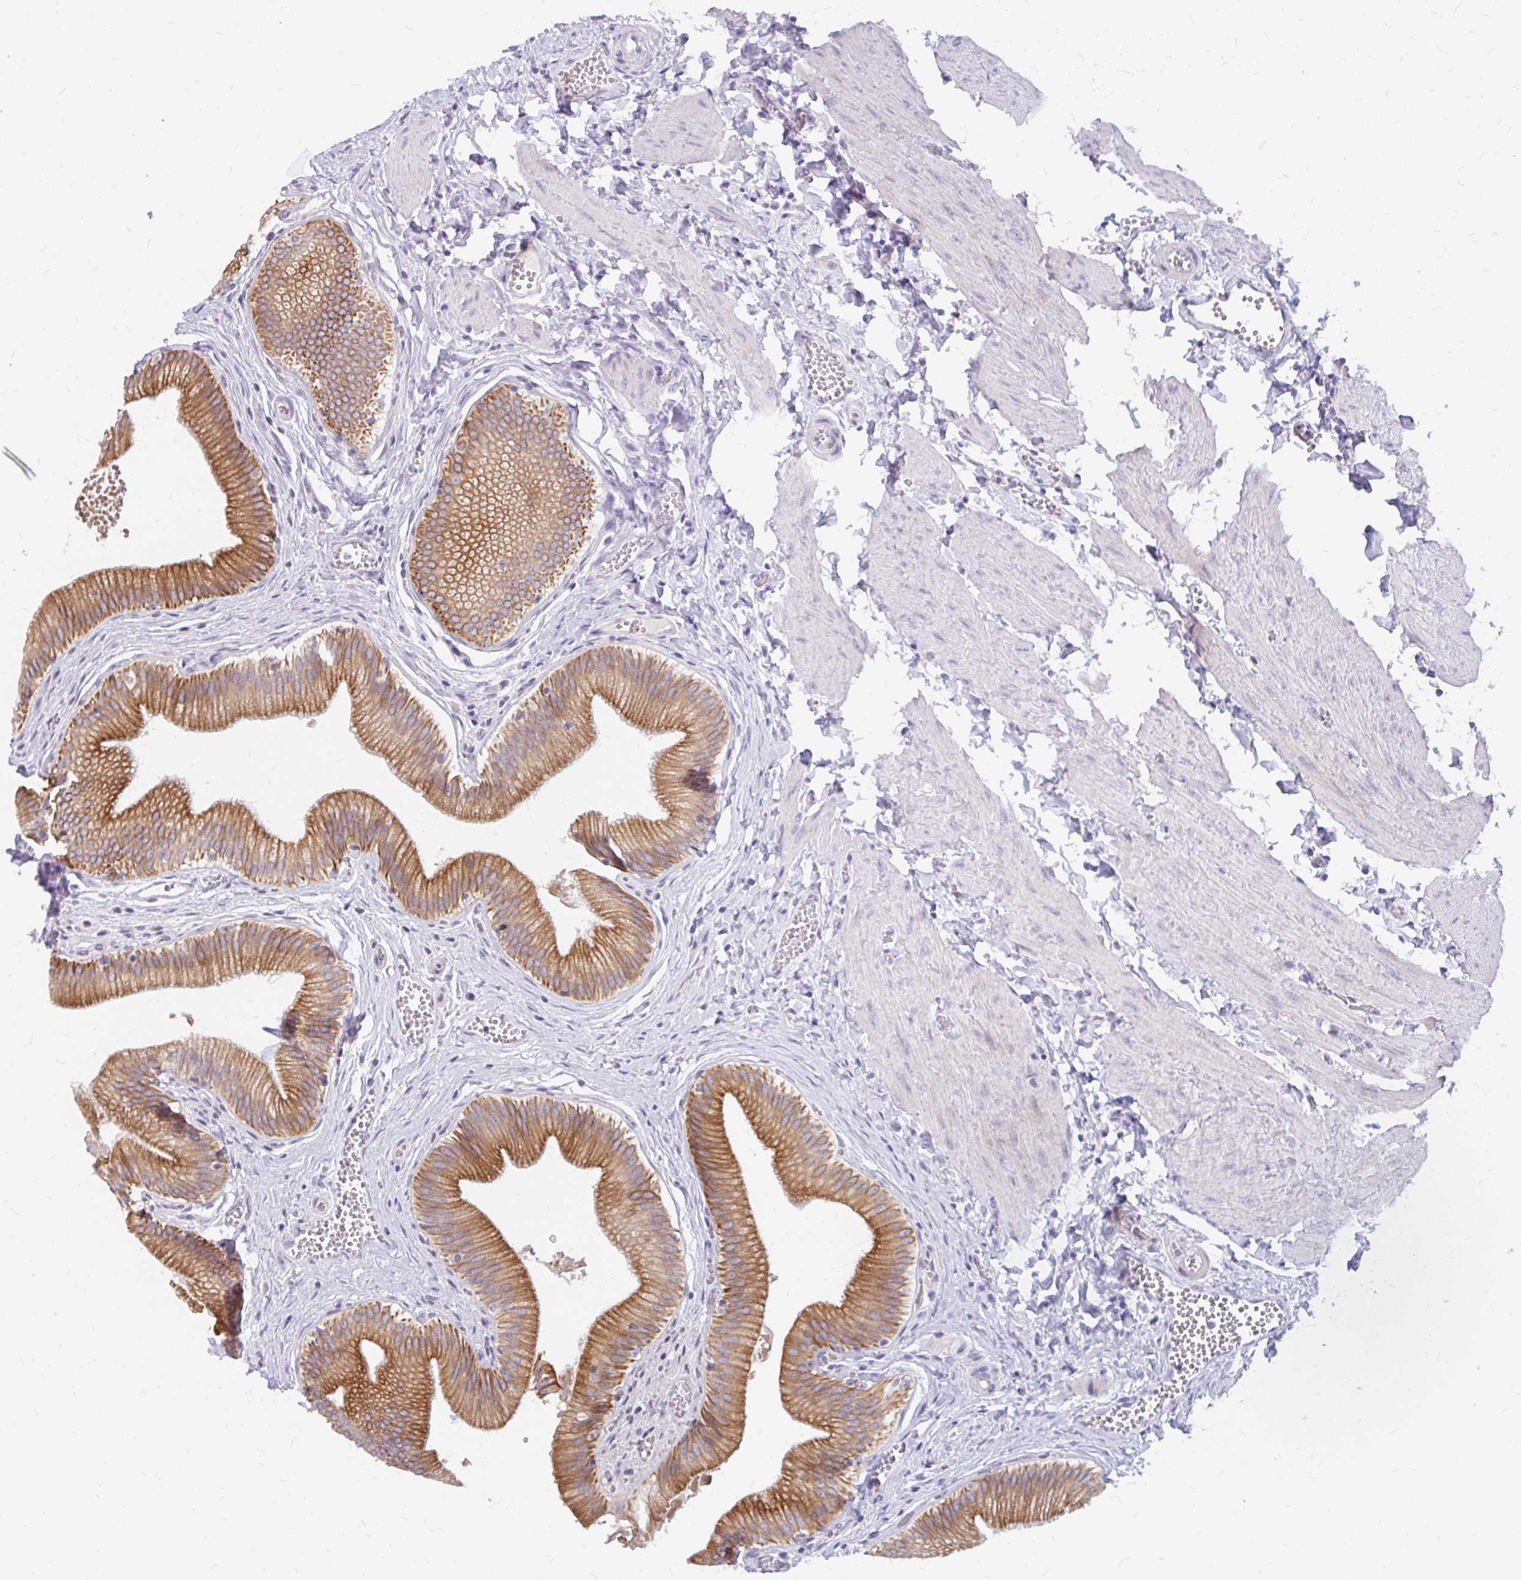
{"staining": {"intensity": "moderate", "quantity": ">75%", "location": "cytoplasmic/membranous"}, "tissue": "gallbladder", "cell_type": "Glandular cells", "image_type": "normal", "snomed": [{"axis": "morphology", "description": "Normal tissue, NOS"}, {"axis": "topography", "description": "Gallbladder"}], "caption": "An image of human gallbladder stained for a protein displays moderate cytoplasmic/membranous brown staining in glandular cells. Nuclei are stained in blue.", "gene": "RGS16", "patient": {"sex": "male", "age": 17}}